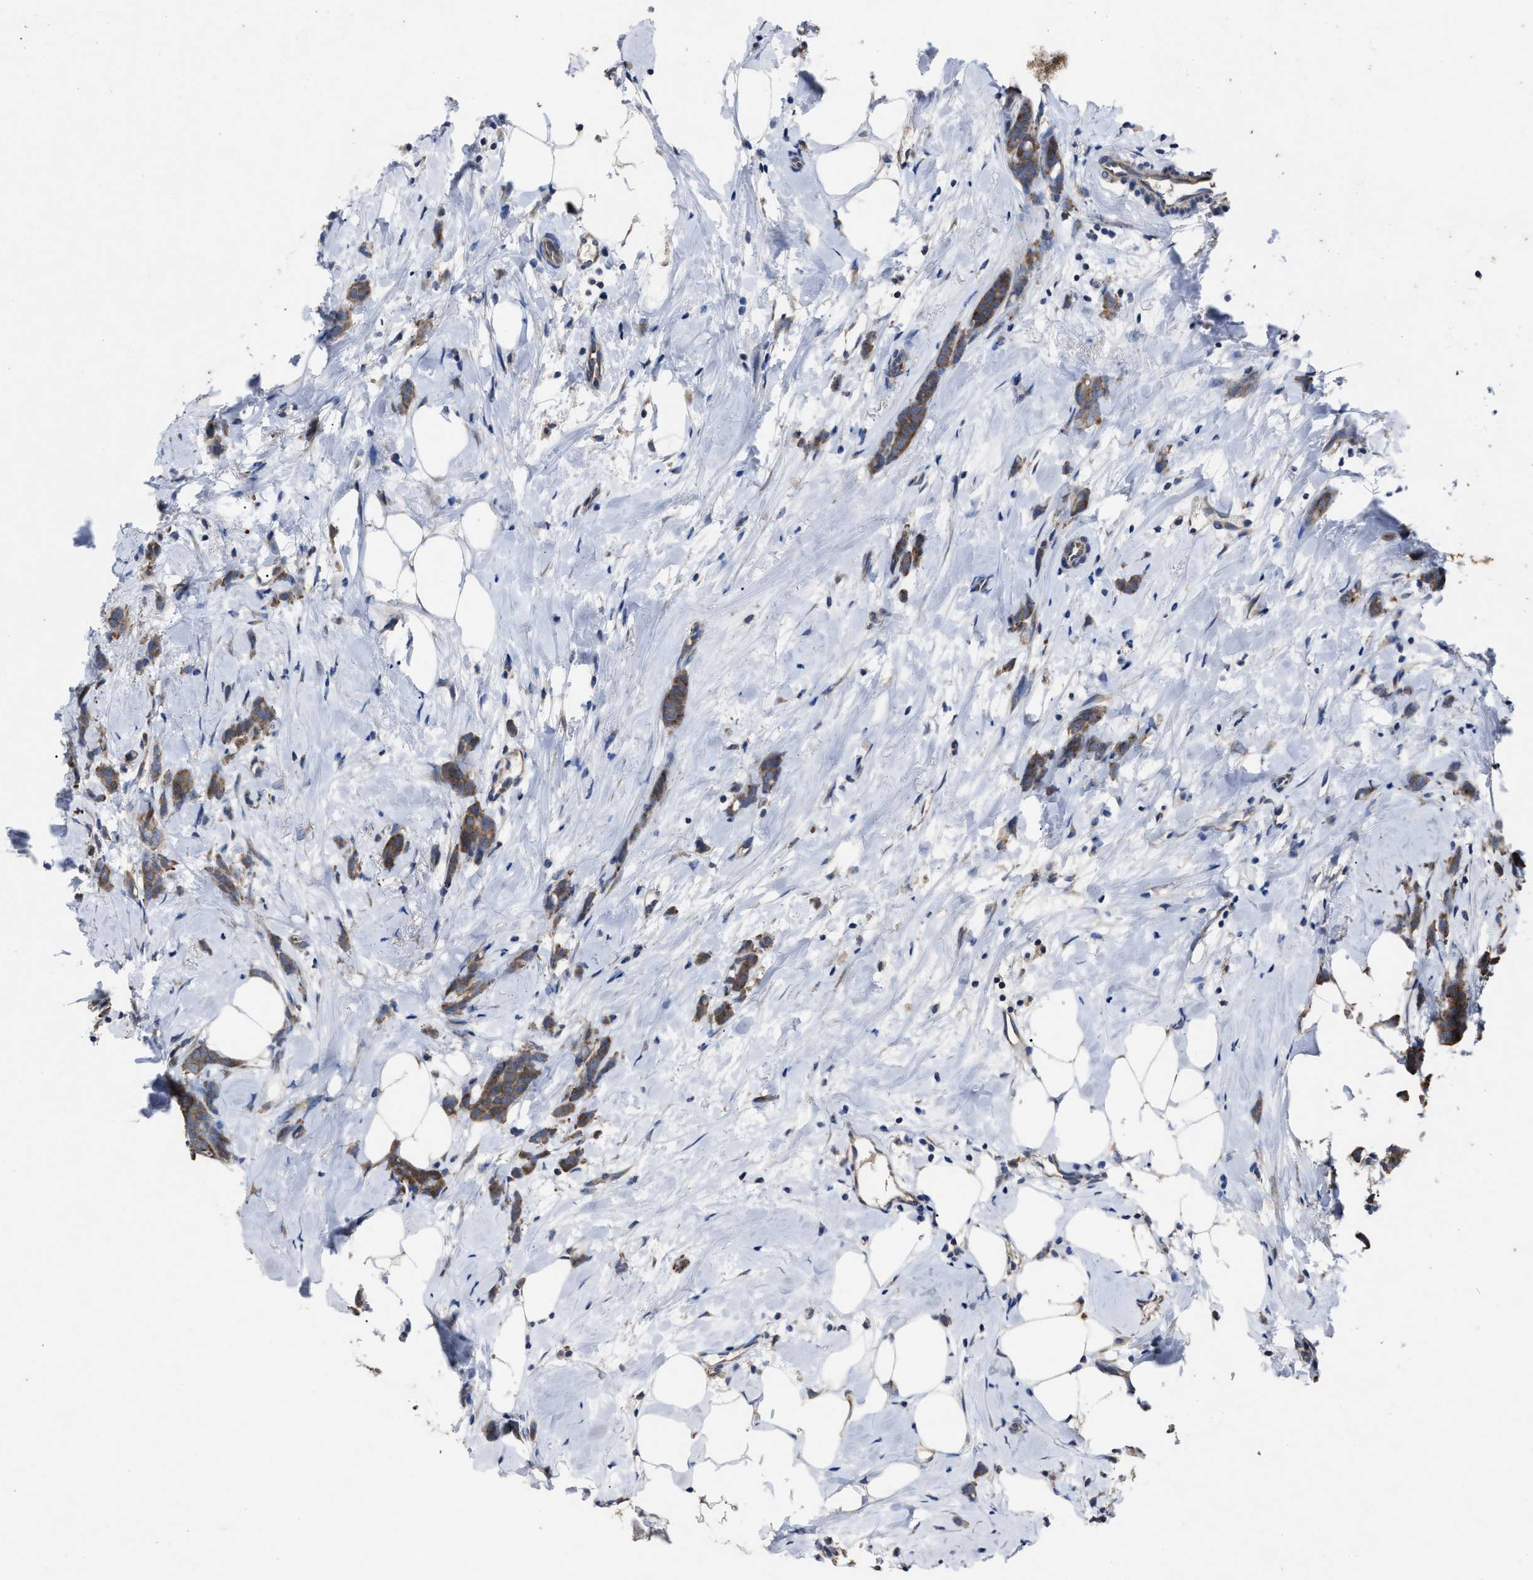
{"staining": {"intensity": "moderate", "quantity": ">75%", "location": "cytoplasmic/membranous"}, "tissue": "breast cancer", "cell_type": "Tumor cells", "image_type": "cancer", "snomed": [{"axis": "morphology", "description": "Lobular carcinoma, in situ"}, {"axis": "morphology", "description": "Lobular carcinoma"}, {"axis": "topography", "description": "Breast"}], "caption": "Immunohistochemistry of breast lobular carcinoma shows medium levels of moderate cytoplasmic/membranous staining in about >75% of tumor cells. The protein of interest is stained brown, and the nuclei are stained in blue (DAB IHC with brightfield microscopy, high magnification).", "gene": "UPF1", "patient": {"sex": "female", "age": 41}}